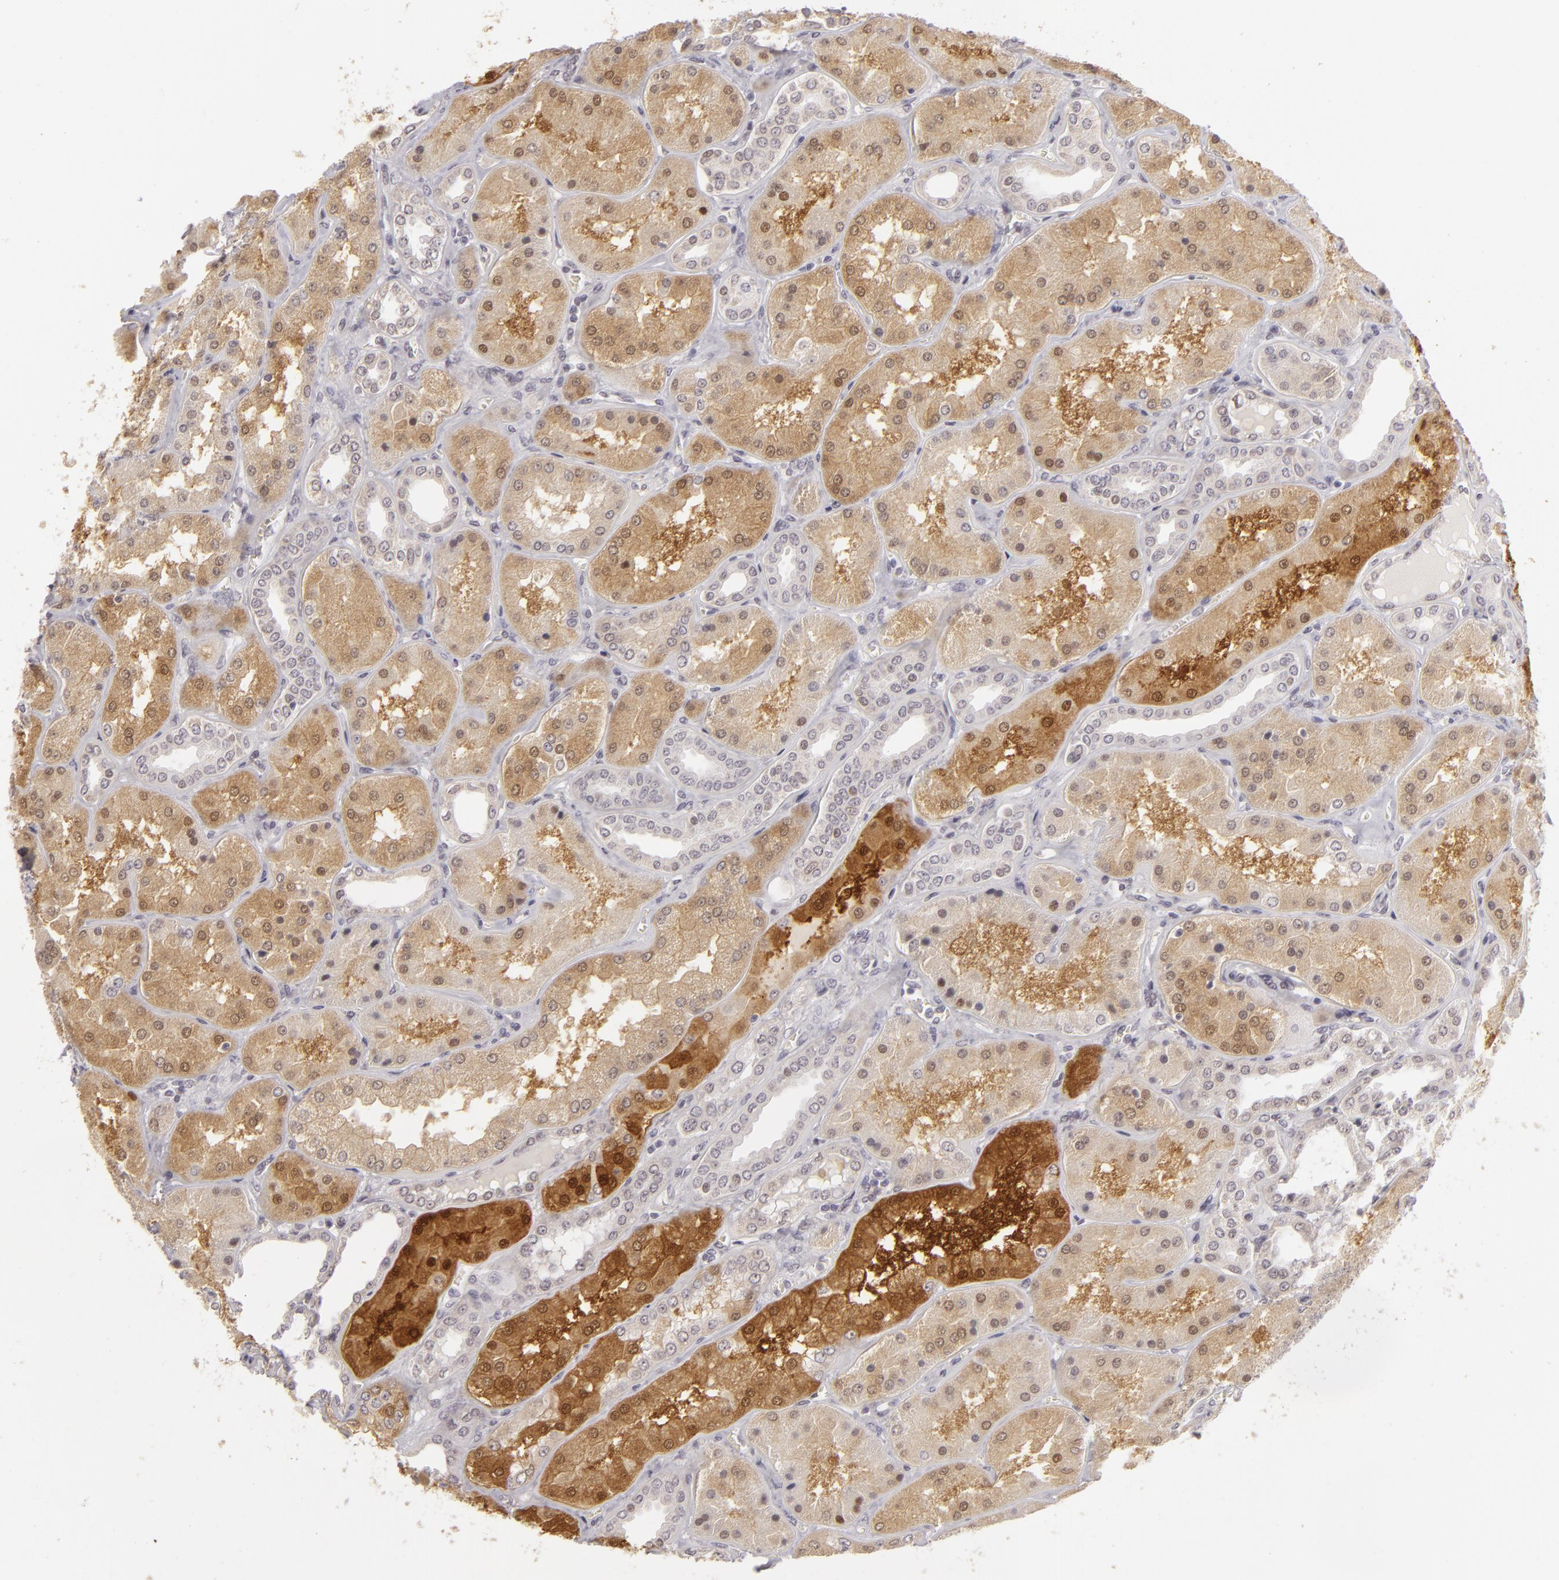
{"staining": {"intensity": "negative", "quantity": "none", "location": "none"}, "tissue": "kidney", "cell_type": "Cells in glomeruli", "image_type": "normal", "snomed": [{"axis": "morphology", "description": "Normal tissue, NOS"}, {"axis": "topography", "description": "Kidney"}], "caption": "This image is of normal kidney stained with IHC to label a protein in brown with the nuclei are counter-stained blue. There is no positivity in cells in glomeruli. (DAB (3,3'-diaminobenzidine) immunohistochemistry (IHC), high magnification).", "gene": "SIX1", "patient": {"sex": "female", "age": 56}}